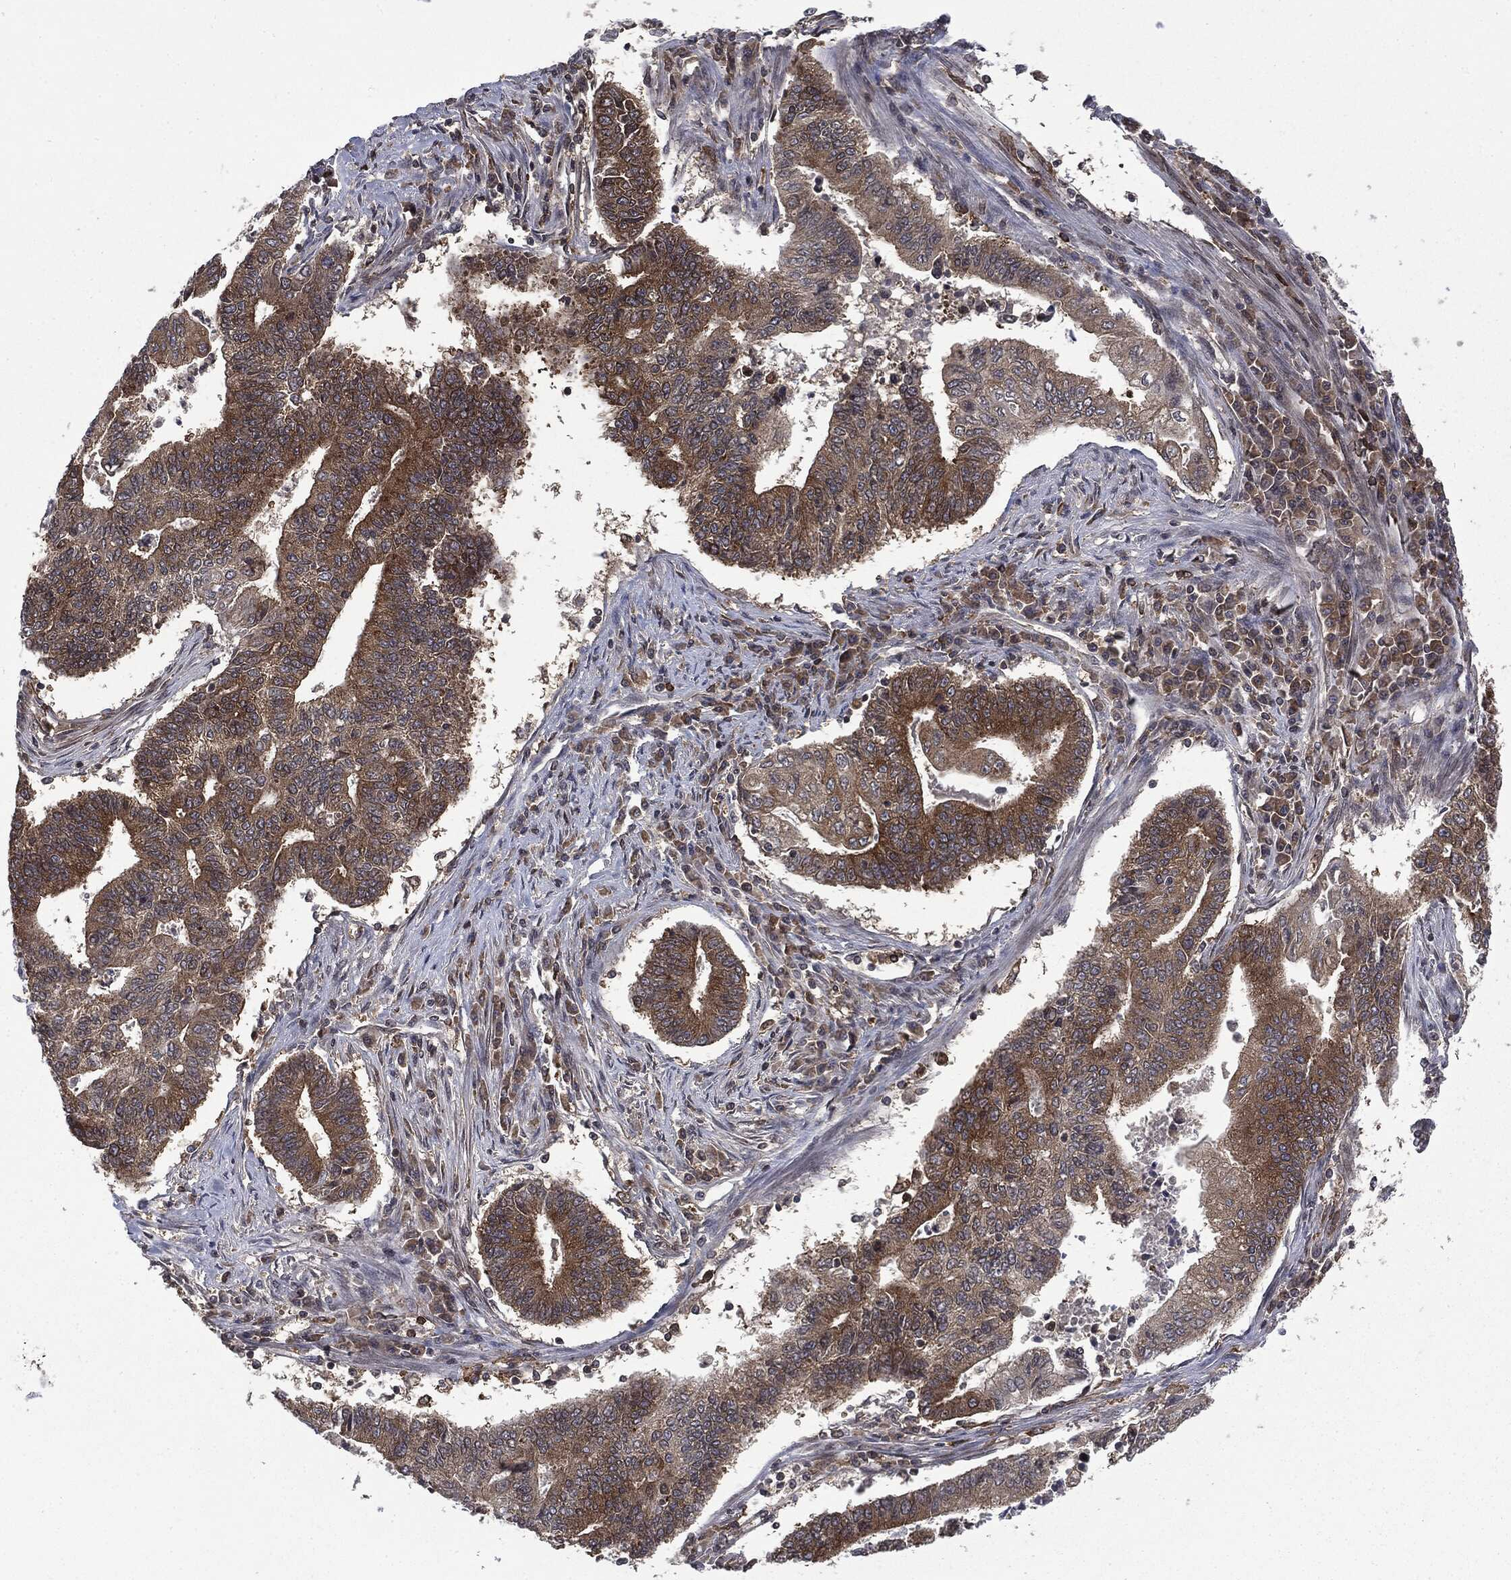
{"staining": {"intensity": "moderate", "quantity": ">75%", "location": "cytoplasmic/membranous"}, "tissue": "endometrial cancer", "cell_type": "Tumor cells", "image_type": "cancer", "snomed": [{"axis": "morphology", "description": "Adenocarcinoma, NOS"}, {"axis": "topography", "description": "Uterus"}, {"axis": "topography", "description": "Endometrium"}], "caption": "Protein staining exhibits moderate cytoplasmic/membranous expression in about >75% of tumor cells in endometrial cancer. Nuclei are stained in blue.", "gene": "SNX5", "patient": {"sex": "female", "age": 54}}